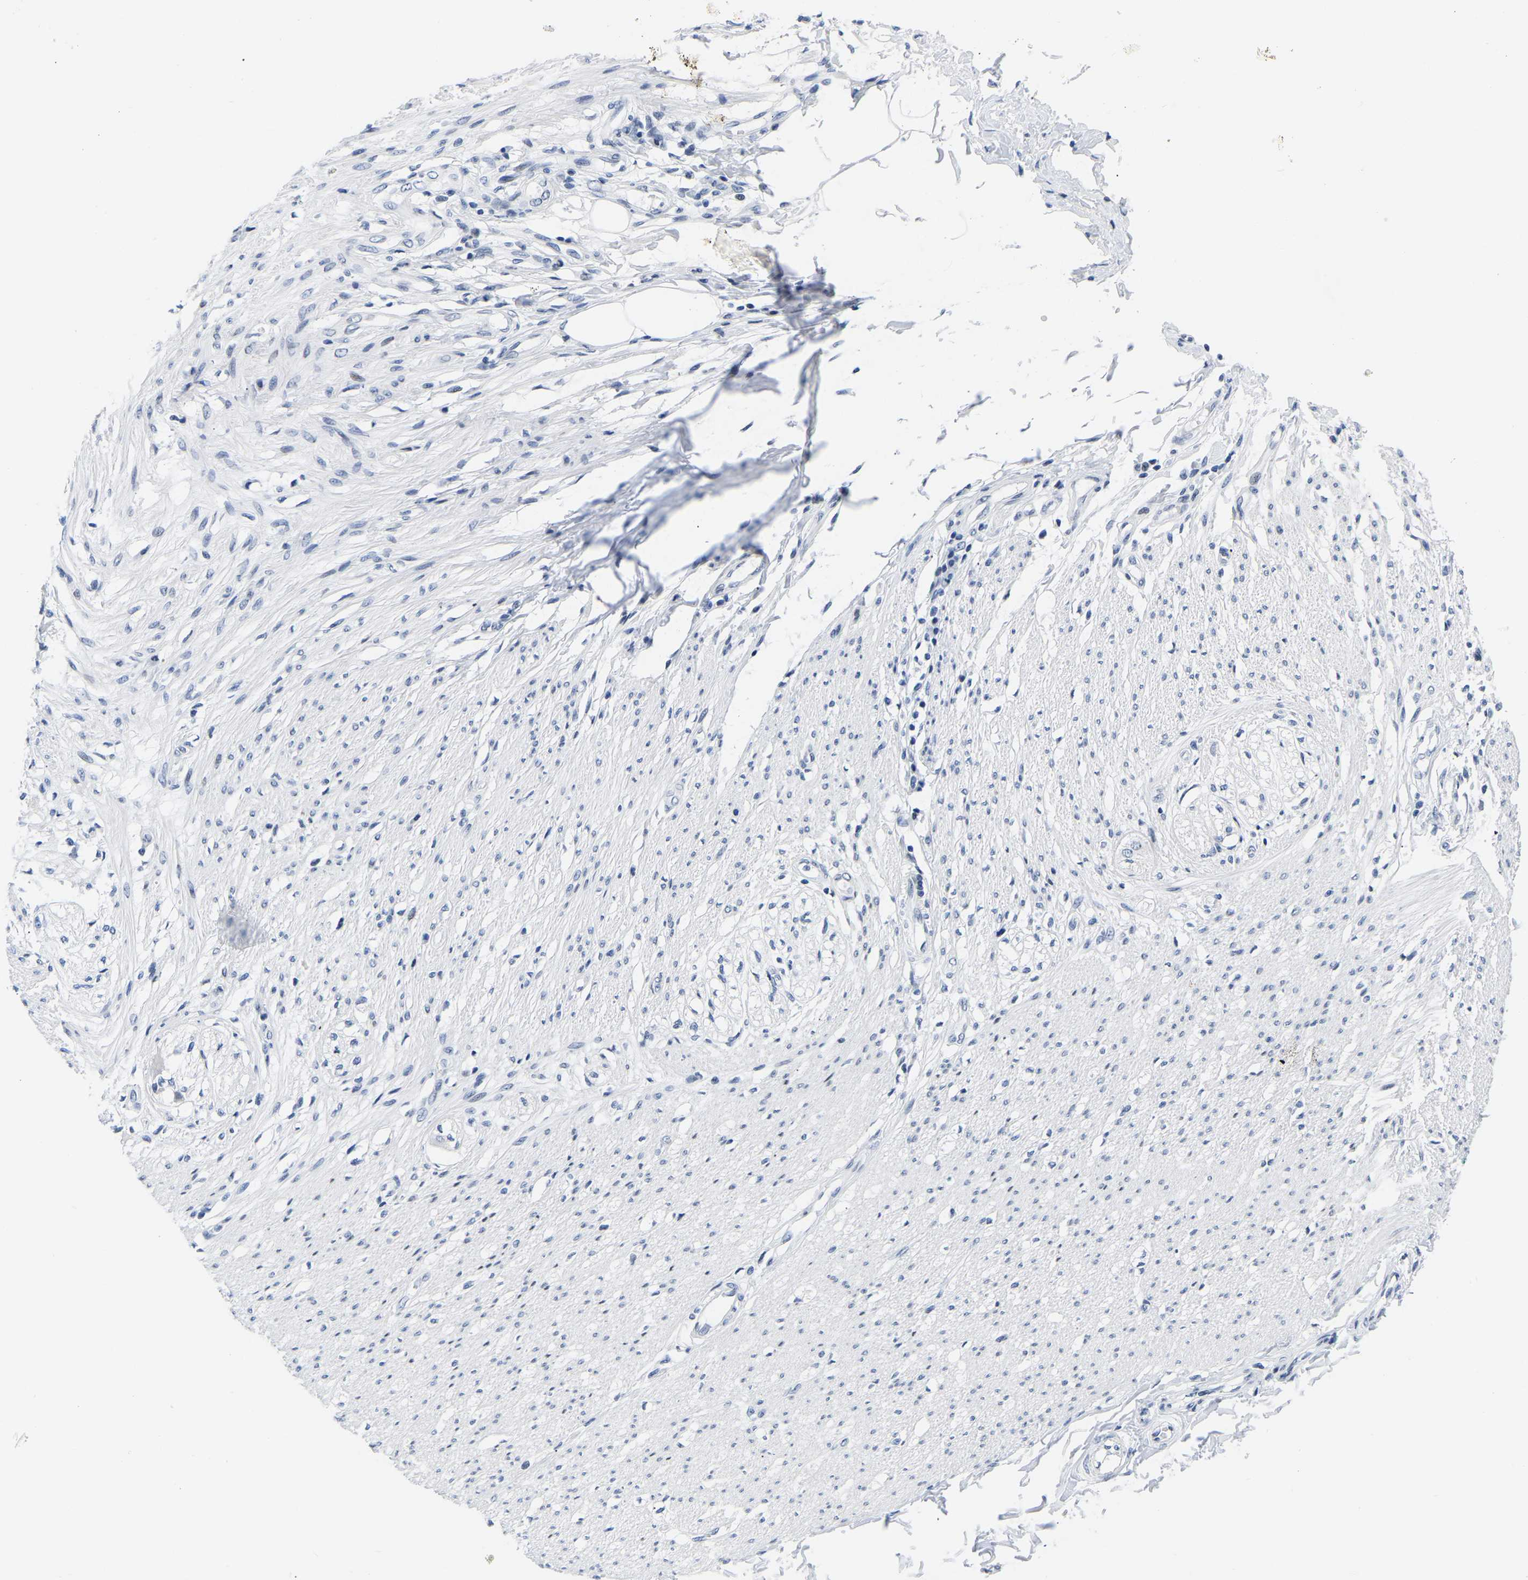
{"staining": {"intensity": "weak", "quantity": "<25%", "location": "nuclear"}, "tissue": "smooth muscle", "cell_type": "Smooth muscle cells", "image_type": "normal", "snomed": [{"axis": "morphology", "description": "Normal tissue, NOS"}, {"axis": "morphology", "description": "Adenocarcinoma, NOS"}, {"axis": "topography", "description": "Colon"}, {"axis": "topography", "description": "Peripheral nerve tissue"}], "caption": "A photomicrograph of smooth muscle stained for a protein shows no brown staining in smooth muscle cells. Brightfield microscopy of IHC stained with DAB (3,3'-diaminobenzidine) (brown) and hematoxylin (blue), captured at high magnification.", "gene": "UPK3A", "patient": {"sex": "male", "age": 14}}